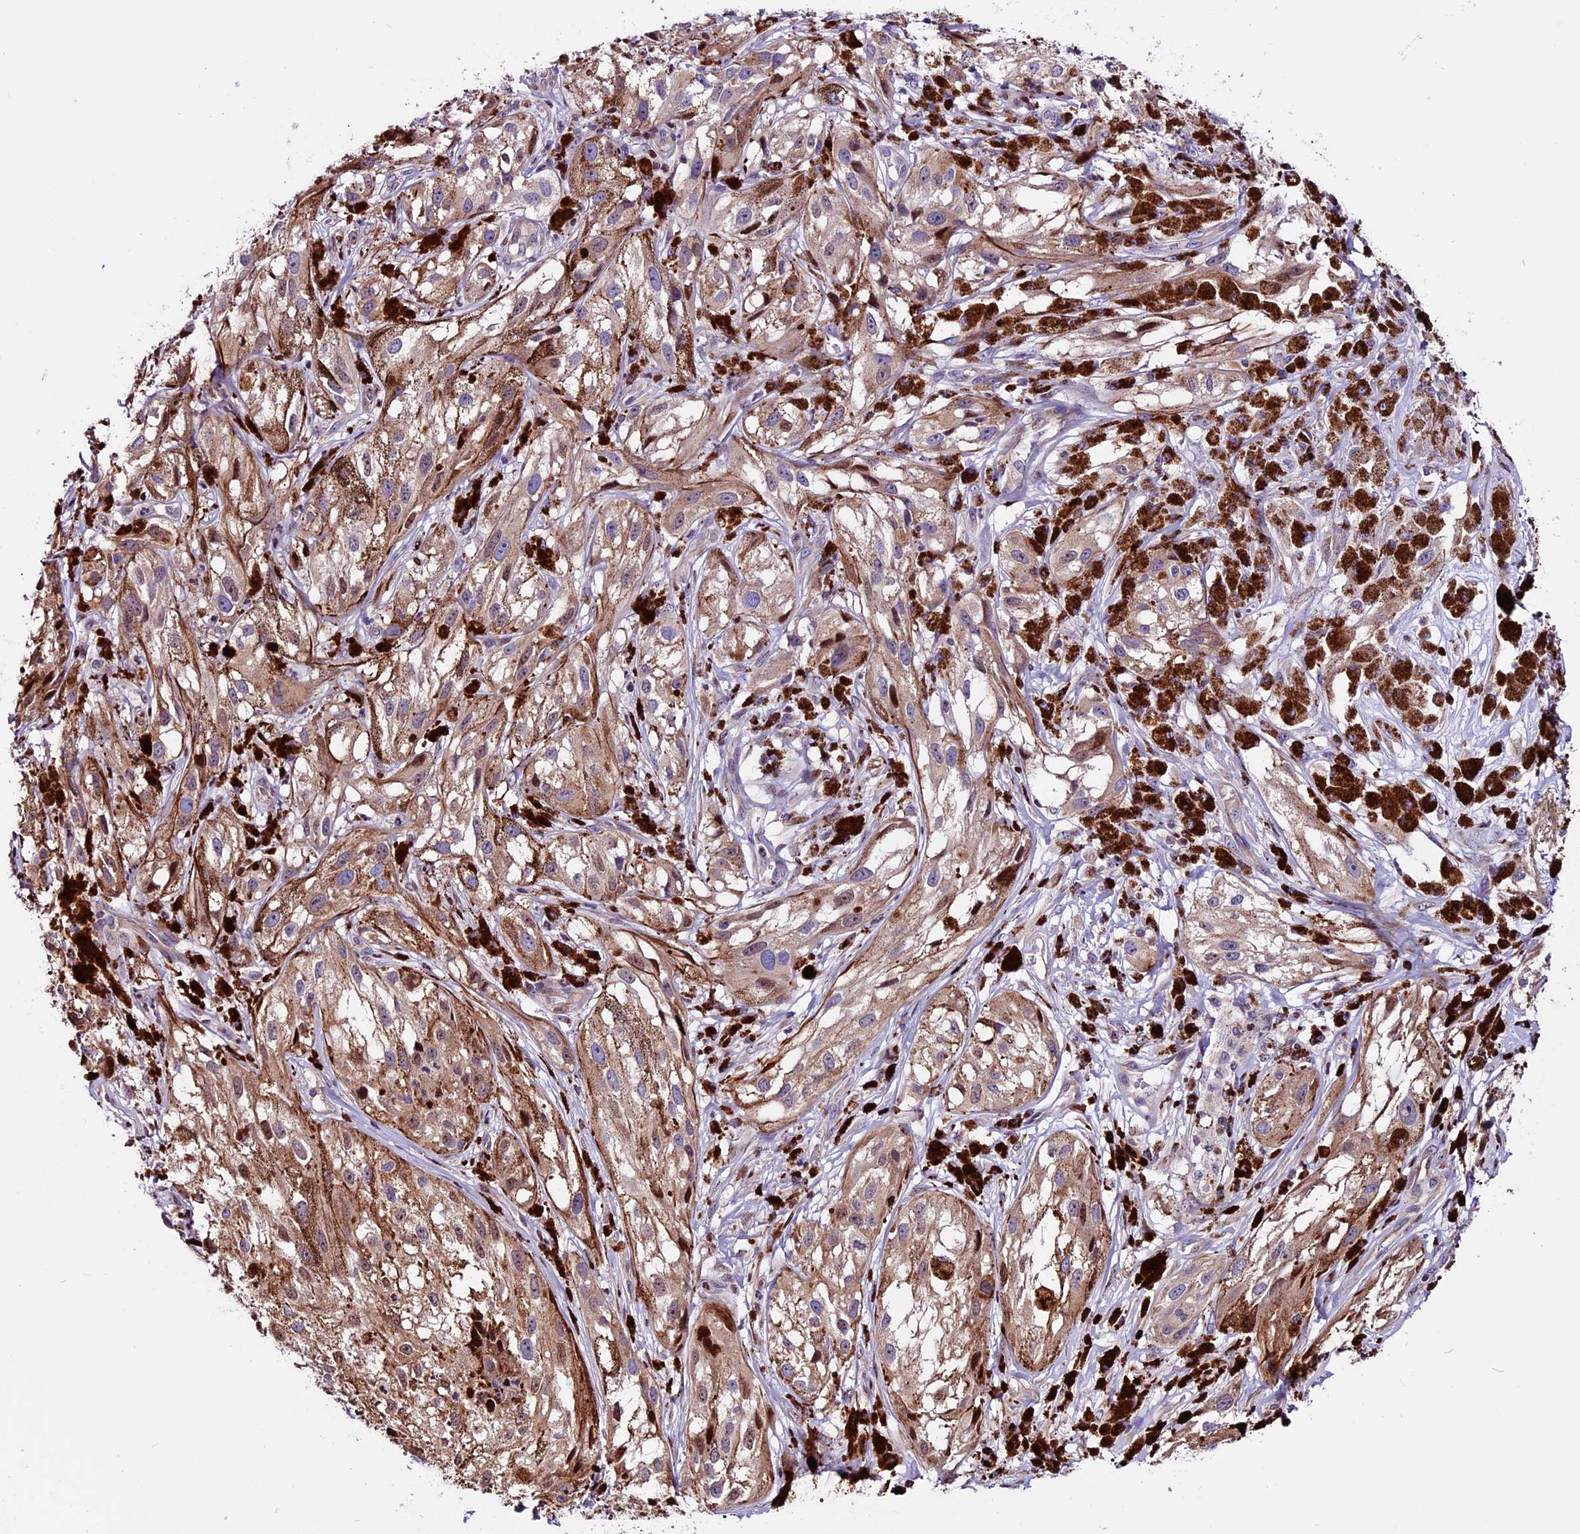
{"staining": {"intensity": "weak", "quantity": ">75%", "location": "cytoplasmic/membranous"}, "tissue": "melanoma", "cell_type": "Tumor cells", "image_type": "cancer", "snomed": [{"axis": "morphology", "description": "Malignant melanoma, NOS"}, {"axis": "topography", "description": "Skin"}], "caption": "Protein expression analysis of human melanoma reveals weak cytoplasmic/membranous expression in about >75% of tumor cells.", "gene": "RINL", "patient": {"sex": "male", "age": 88}}